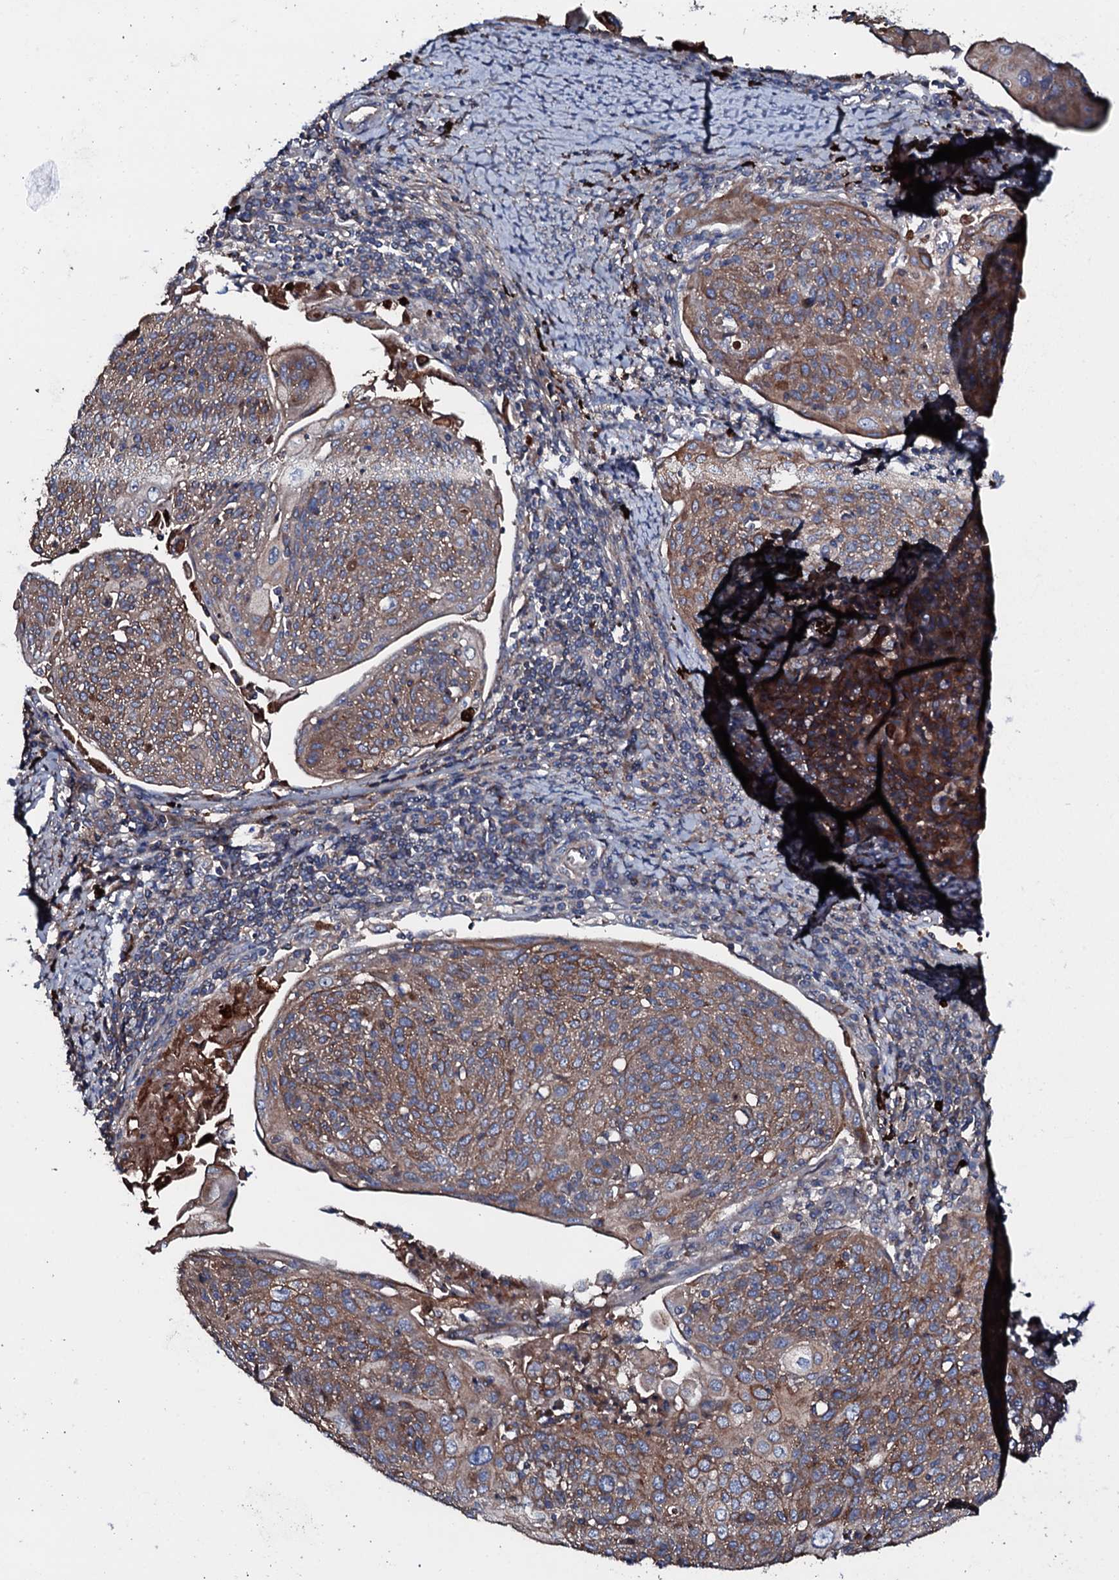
{"staining": {"intensity": "moderate", "quantity": ">75%", "location": "cytoplasmic/membranous"}, "tissue": "cervical cancer", "cell_type": "Tumor cells", "image_type": "cancer", "snomed": [{"axis": "morphology", "description": "Squamous cell carcinoma, NOS"}, {"axis": "topography", "description": "Cervix"}], "caption": "Moderate cytoplasmic/membranous protein expression is present in about >75% of tumor cells in cervical cancer. The staining is performed using DAB brown chromogen to label protein expression. The nuclei are counter-stained blue using hematoxylin.", "gene": "NEK1", "patient": {"sex": "female", "age": 67}}